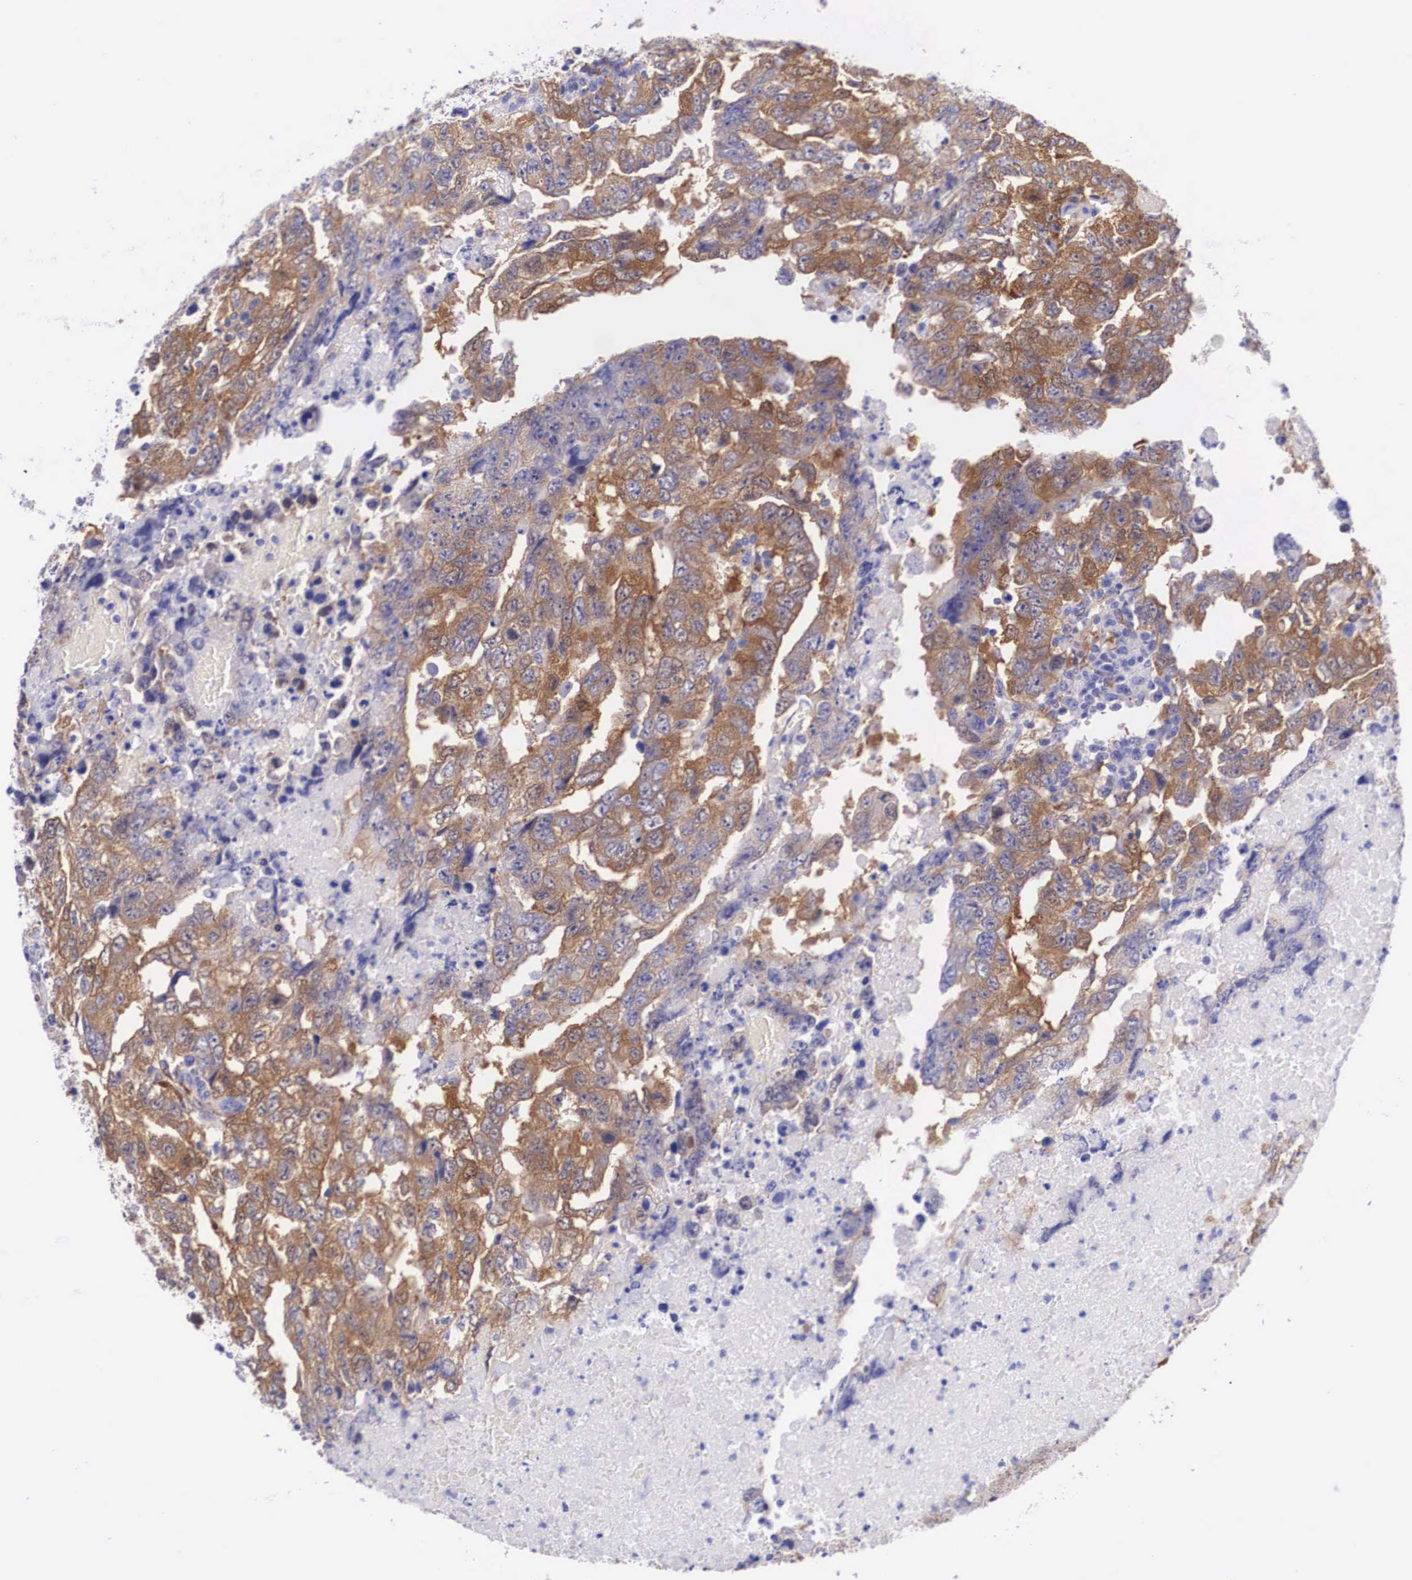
{"staining": {"intensity": "strong", "quantity": ">75%", "location": "cytoplasmic/membranous"}, "tissue": "testis cancer", "cell_type": "Tumor cells", "image_type": "cancer", "snomed": [{"axis": "morphology", "description": "Carcinoma, Embryonal, NOS"}, {"axis": "topography", "description": "Testis"}], "caption": "Immunohistochemistry (IHC) of human testis cancer (embryonal carcinoma) exhibits high levels of strong cytoplasmic/membranous expression in about >75% of tumor cells.", "gene": "BCAR1", "patient": {"sex": "male", "age": 36}}